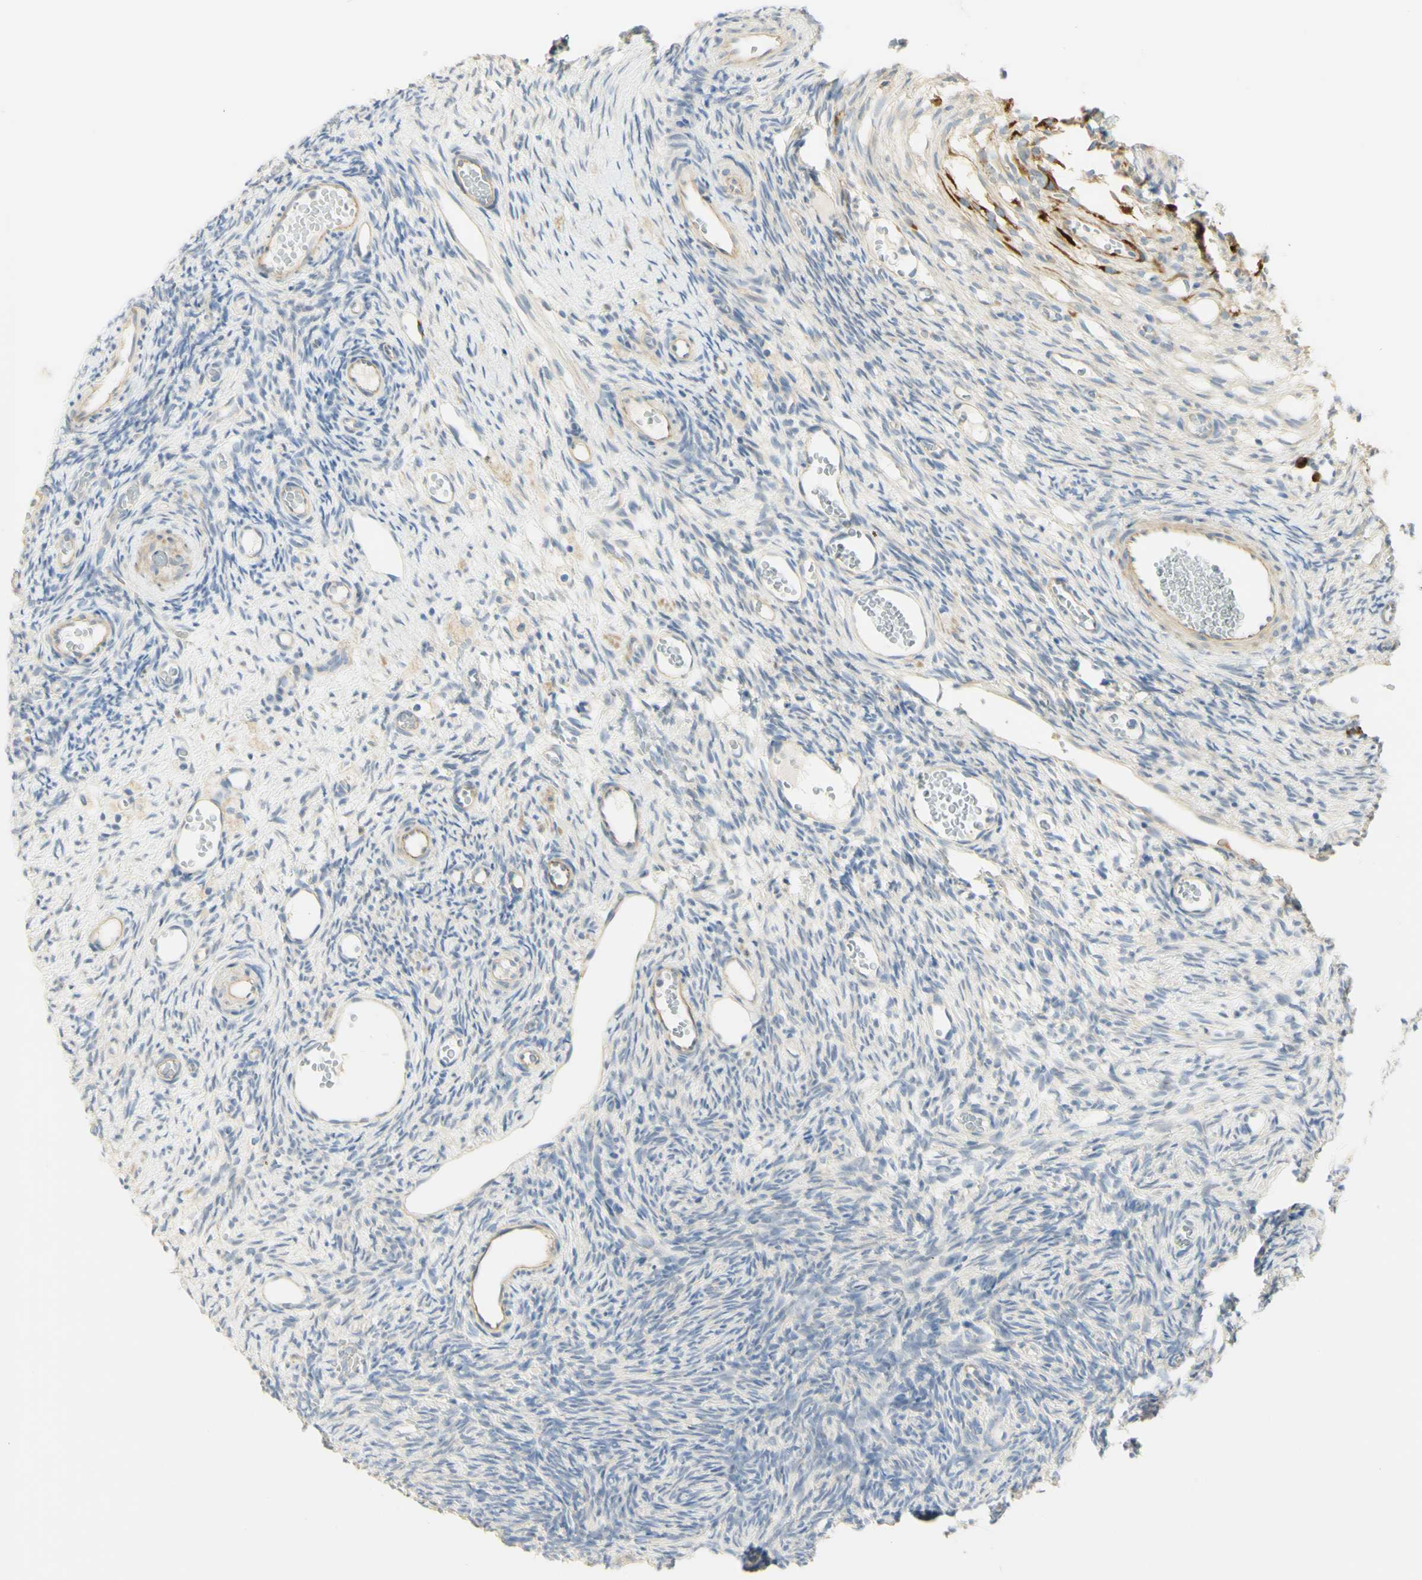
{"staining": {"intensity": "moderate", "quantity": ">75%", "location": "cytoplasmic/membranous"}, "tissue": "ovary", "cell_type": "Follicle cells", "image_type": "normal", "snomed": [{"axis": "morphology", "description": "Normal tissue, NOS"}, {"axis": "topography", "description": "Ovary"}], "caption": "Immunohistochemical staining of benign human ovary shows medium levels of moderate cytoplasmic/membranous staining in about >75% of follicle cells. (brown staining indicates protein expression, while blue staining denotes nuclei).", "gene": "KIF11", "patient": {"sex": "female", "age": 35}}